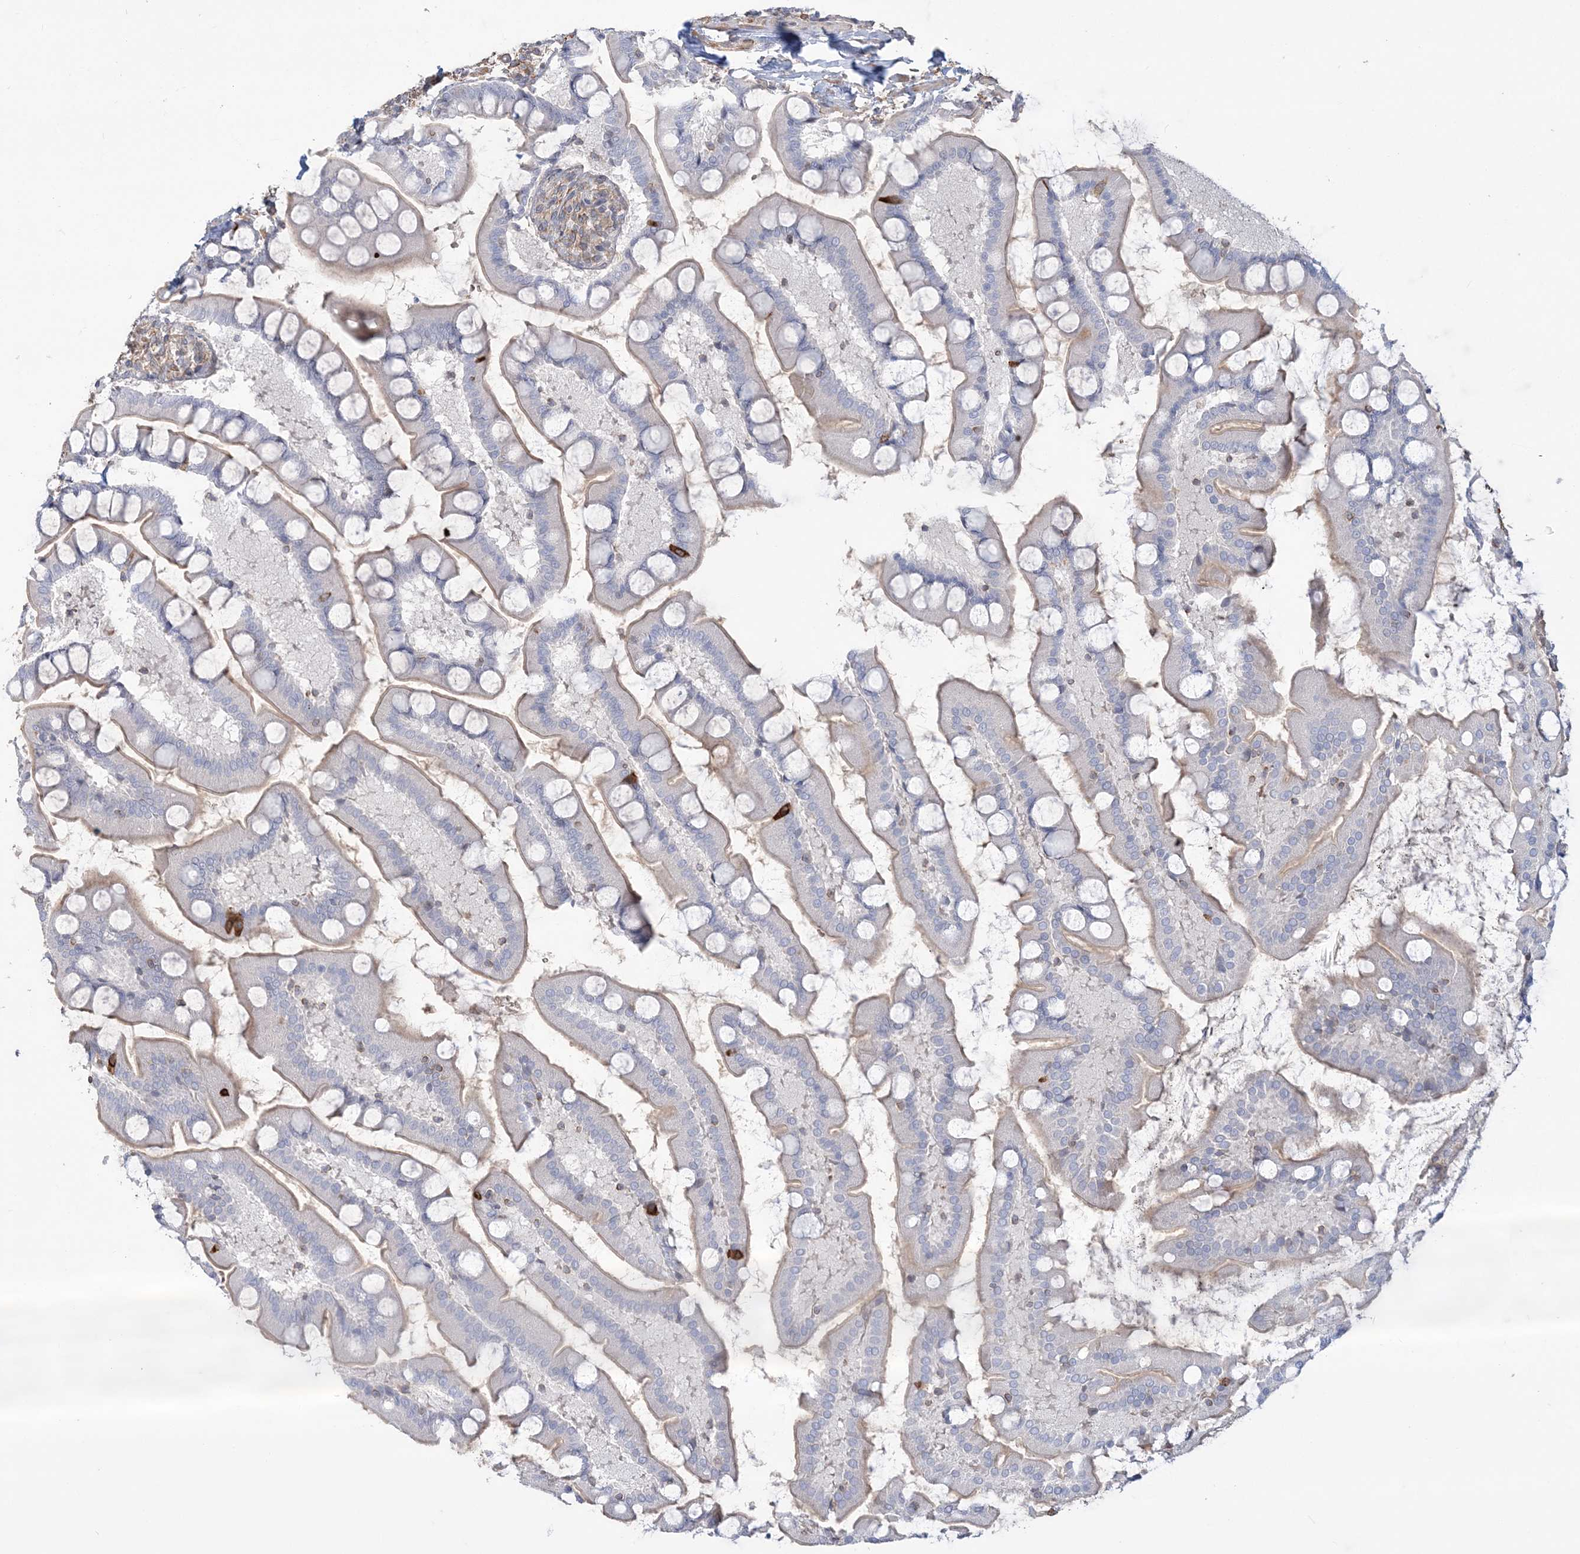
{"staining": {"intensity": "negative", "quantity": "none", "location": "none"}, "tissue": "small intestine", "cell_type": "Glandular cells", "image_type": "normal", "snomed": [{"axis": "morphology", "description": "Normal tissue, NOS"}, {"axis": "topography", "description": "Small intestine"}], "caption": "Immunohistochemical staining of unremarkable human small intestine displays no significant positivity in glandular cells. (Immunohistochemistry (ihc), brightfield microscopy, high magnification).", "gene": "ZNF821", "patient": {"sex": "male", "age": 41}}